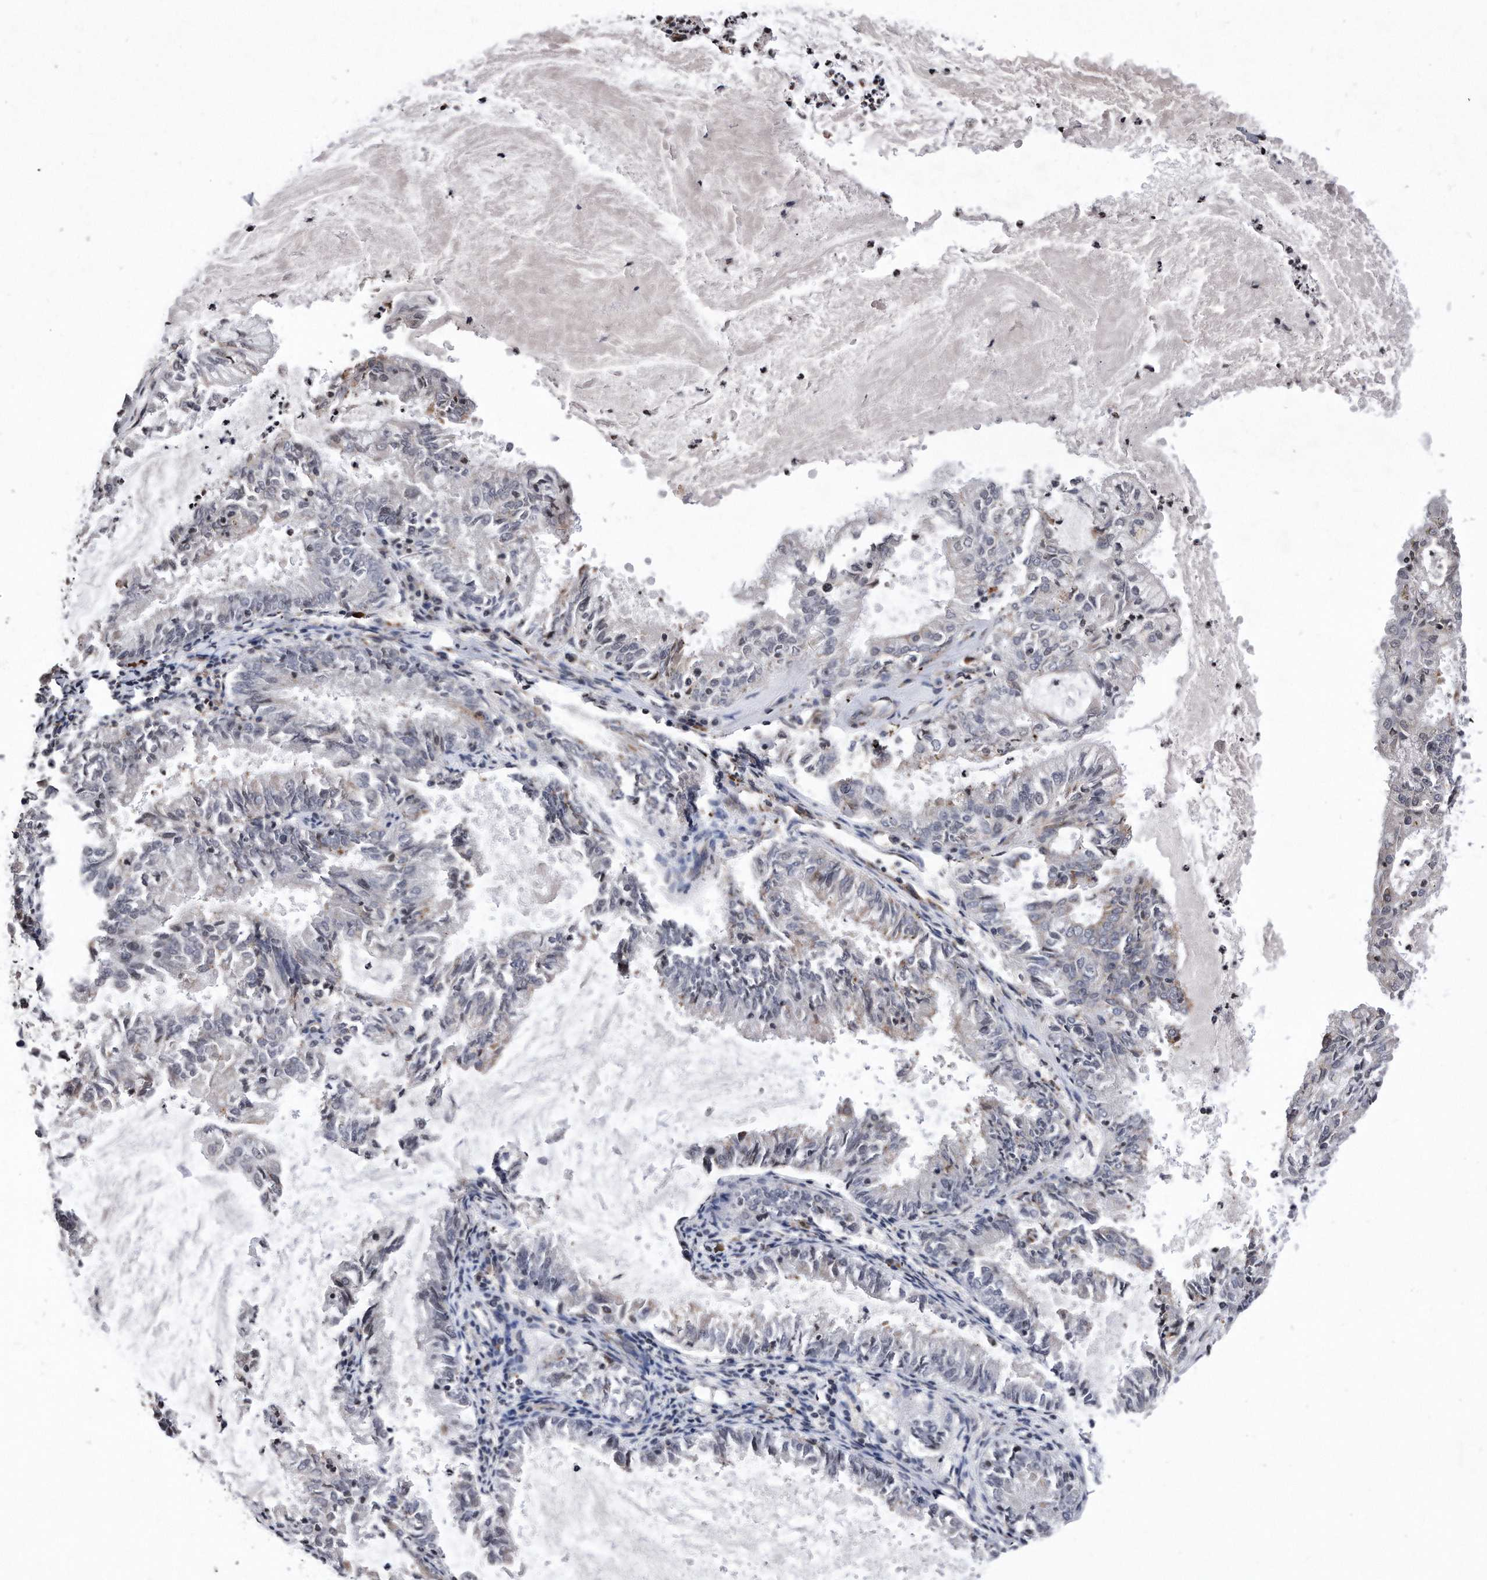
{"staining": {"intensity": "negative", "quantity": "none", "location": "none"}, "tissue": "endometrial cancer", "cell_type": "Tumor cells", "image_type": "cancer", "snomed": [{"axis": "morphology", "description": "Adenocarcinoma, NOS"}, {"axis": "topography", "description": "Endometrium"}], "caption": "Immunohistochemistry photomicrograph of endometrial adenocarcinoma stained for a protein (brown), which displays no expression in tumor cells. (Immunohistochemistry (ihc), brightfield microscopy, high magnification).", "gene": "DAB1", "patient": {"sex": "female", "age": 57}}